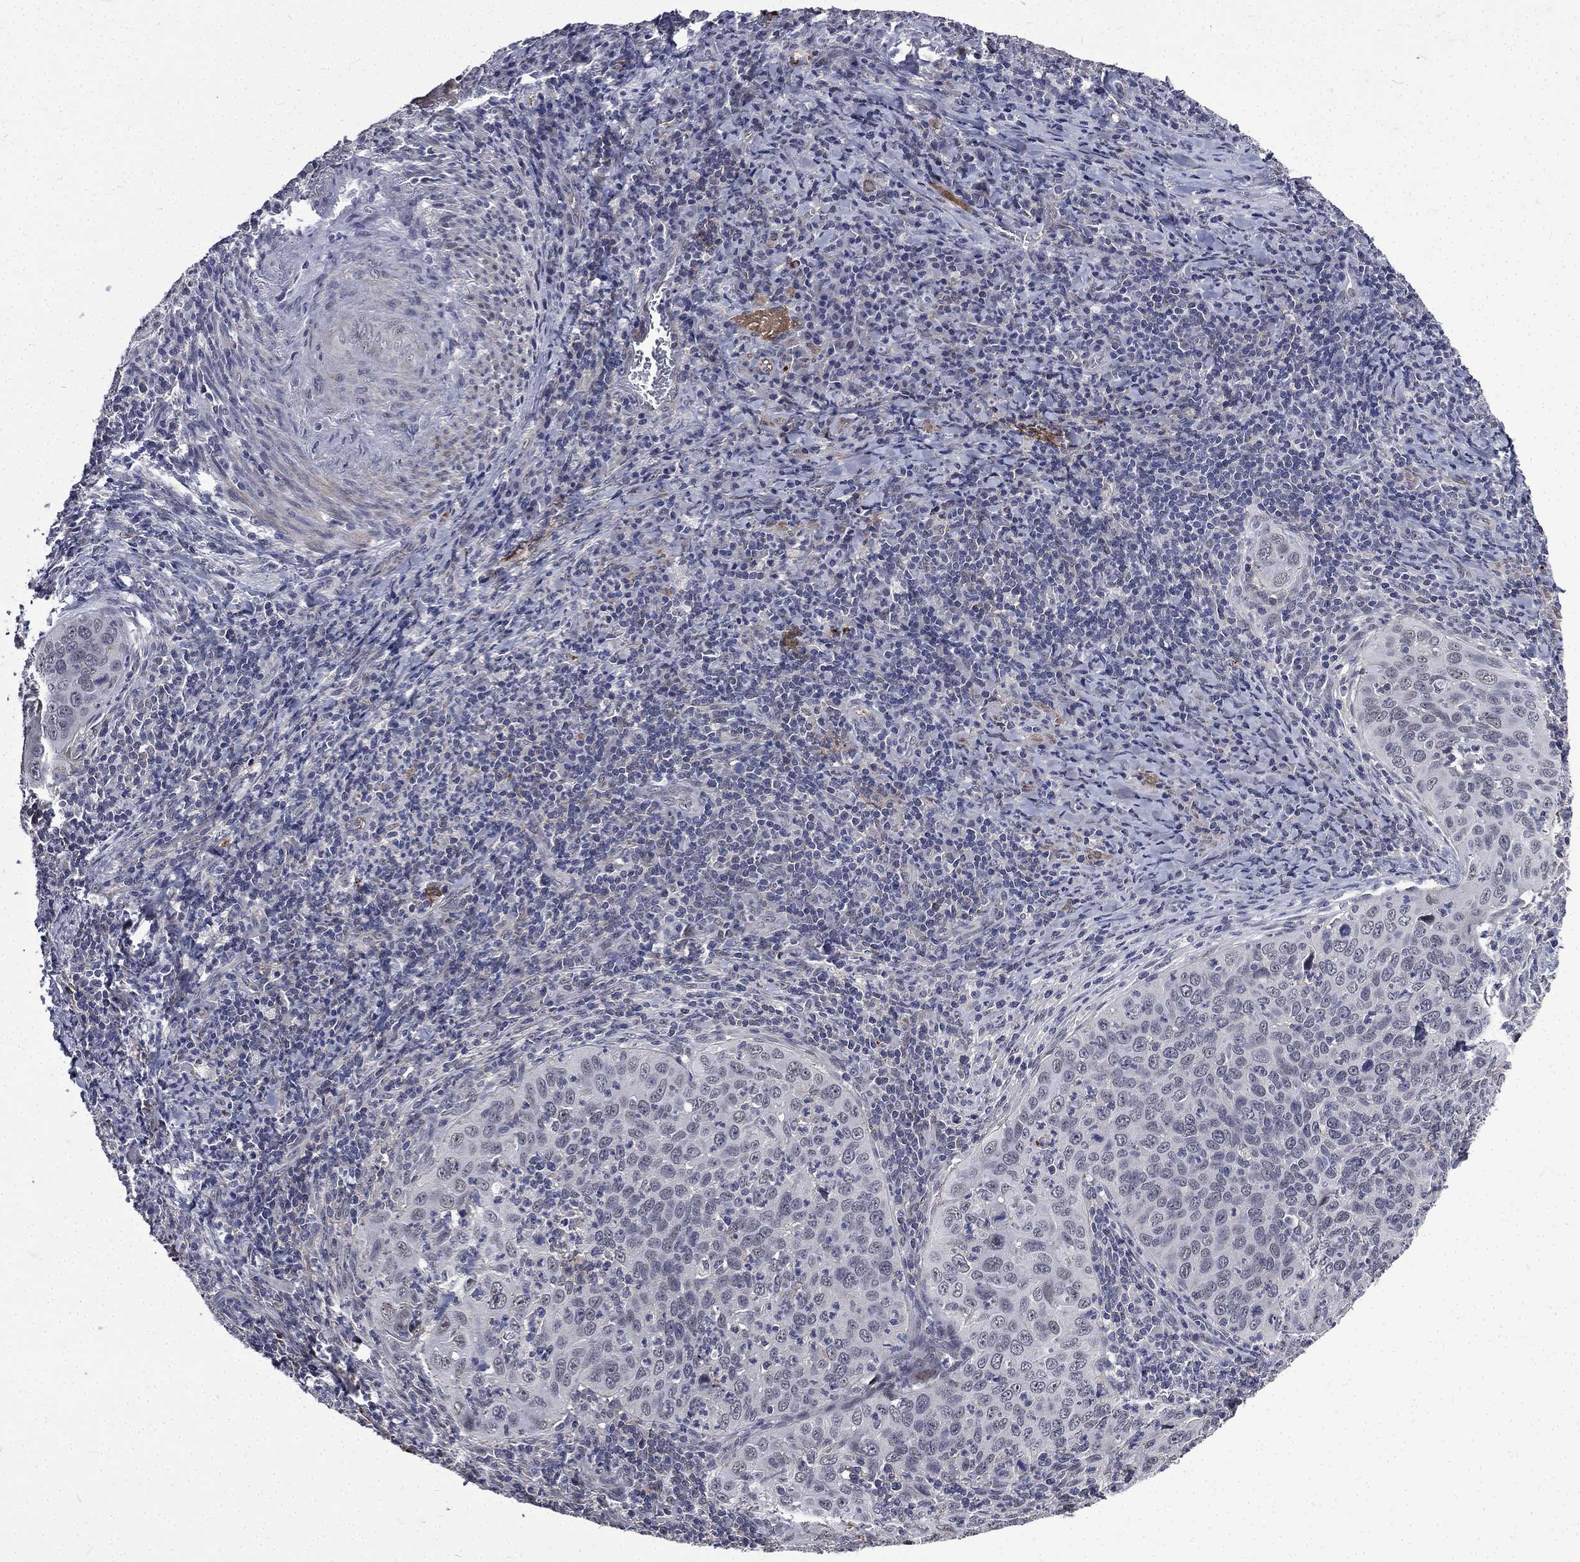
{"staining": {"intensity": "negative", "quantity": "none", "location": "none"}, "tissue": "cervical cancer", "cell_type": "Tumor cells", "image_type": "cancer", "snomed": [{"axis": "morphology", "description": "Squamous cell carcinoma, NOS"}, {"axis": "topography", "description": "Cervix"}], "caption": "Tumor cells are negative for protein expression in human cervical cancer. The staining was performed using DAB (3,3'-diaminobenzidine) to visualize the protein expression in brown, while the nuclei were stained in blue with hematoxylin (Magnification: 20x).", "gene": "FGG", "patient": {"sex": "female", "age": 26}}